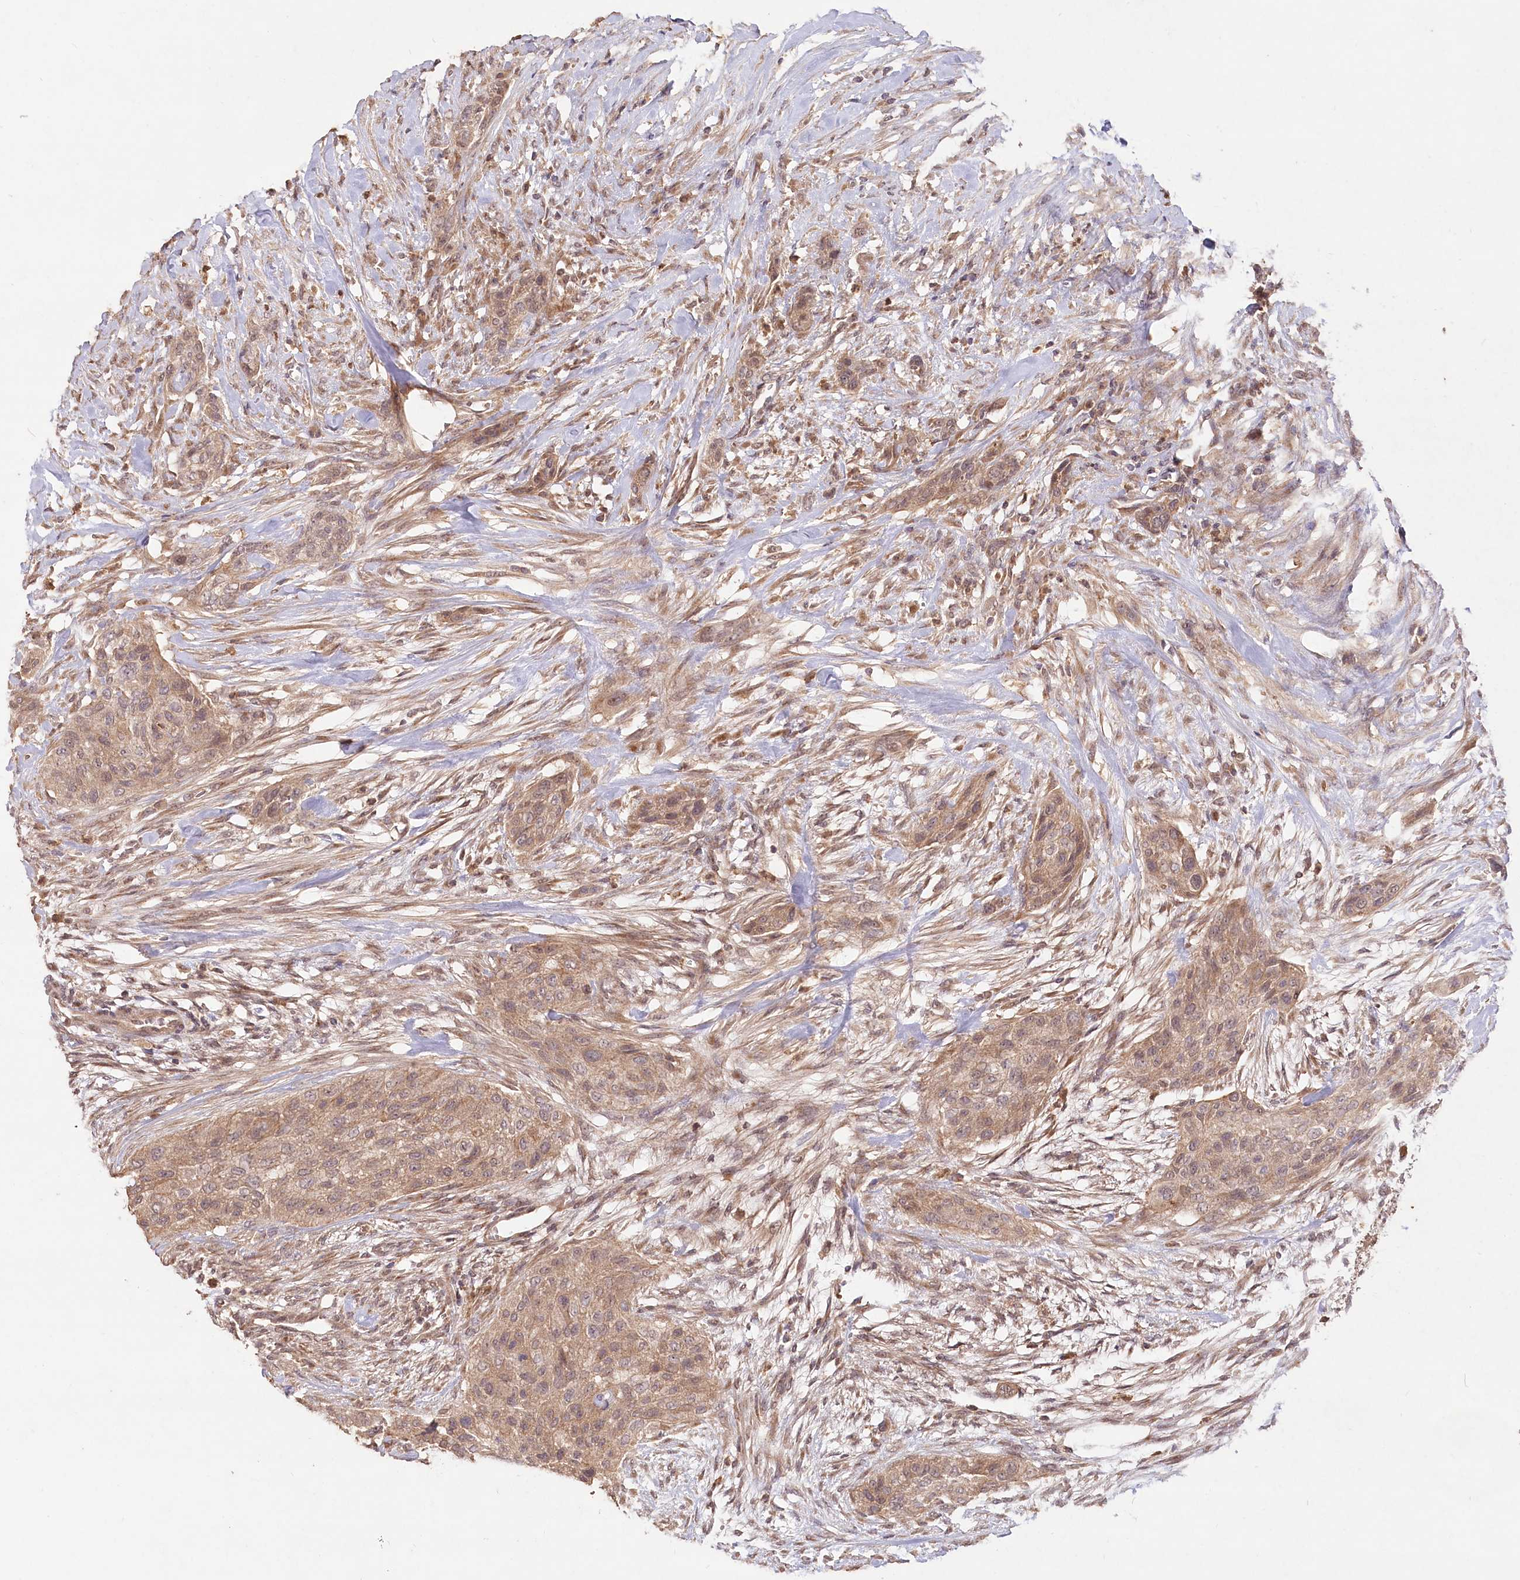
{"staining": {"intensity": "weak", "quantity": ">75%", "location": "cytoplasmic/membranous"}, "tissue": "urothelial cancer", "cell_type": "Tumor cells", "image_type": "cancer", "snomed": [{"axis": "morphology", "description": "Urothelial carcinoma, High grade"}, {"axis": "topography", "description": "Urinary bladder"}], "caption": "Urothelial cancer tissue exhibits weak cytoplasmic/membranous positivity in approximately >75% of tumor cells, visualized by immunohistochemistry. The staining was performed using DAB, with brown indicating positive protein expression. Nuclei are stained blue with hematoxylin.", "gene": "IRAK1BP1", "patient": {"sex": "male", "age": 35}}